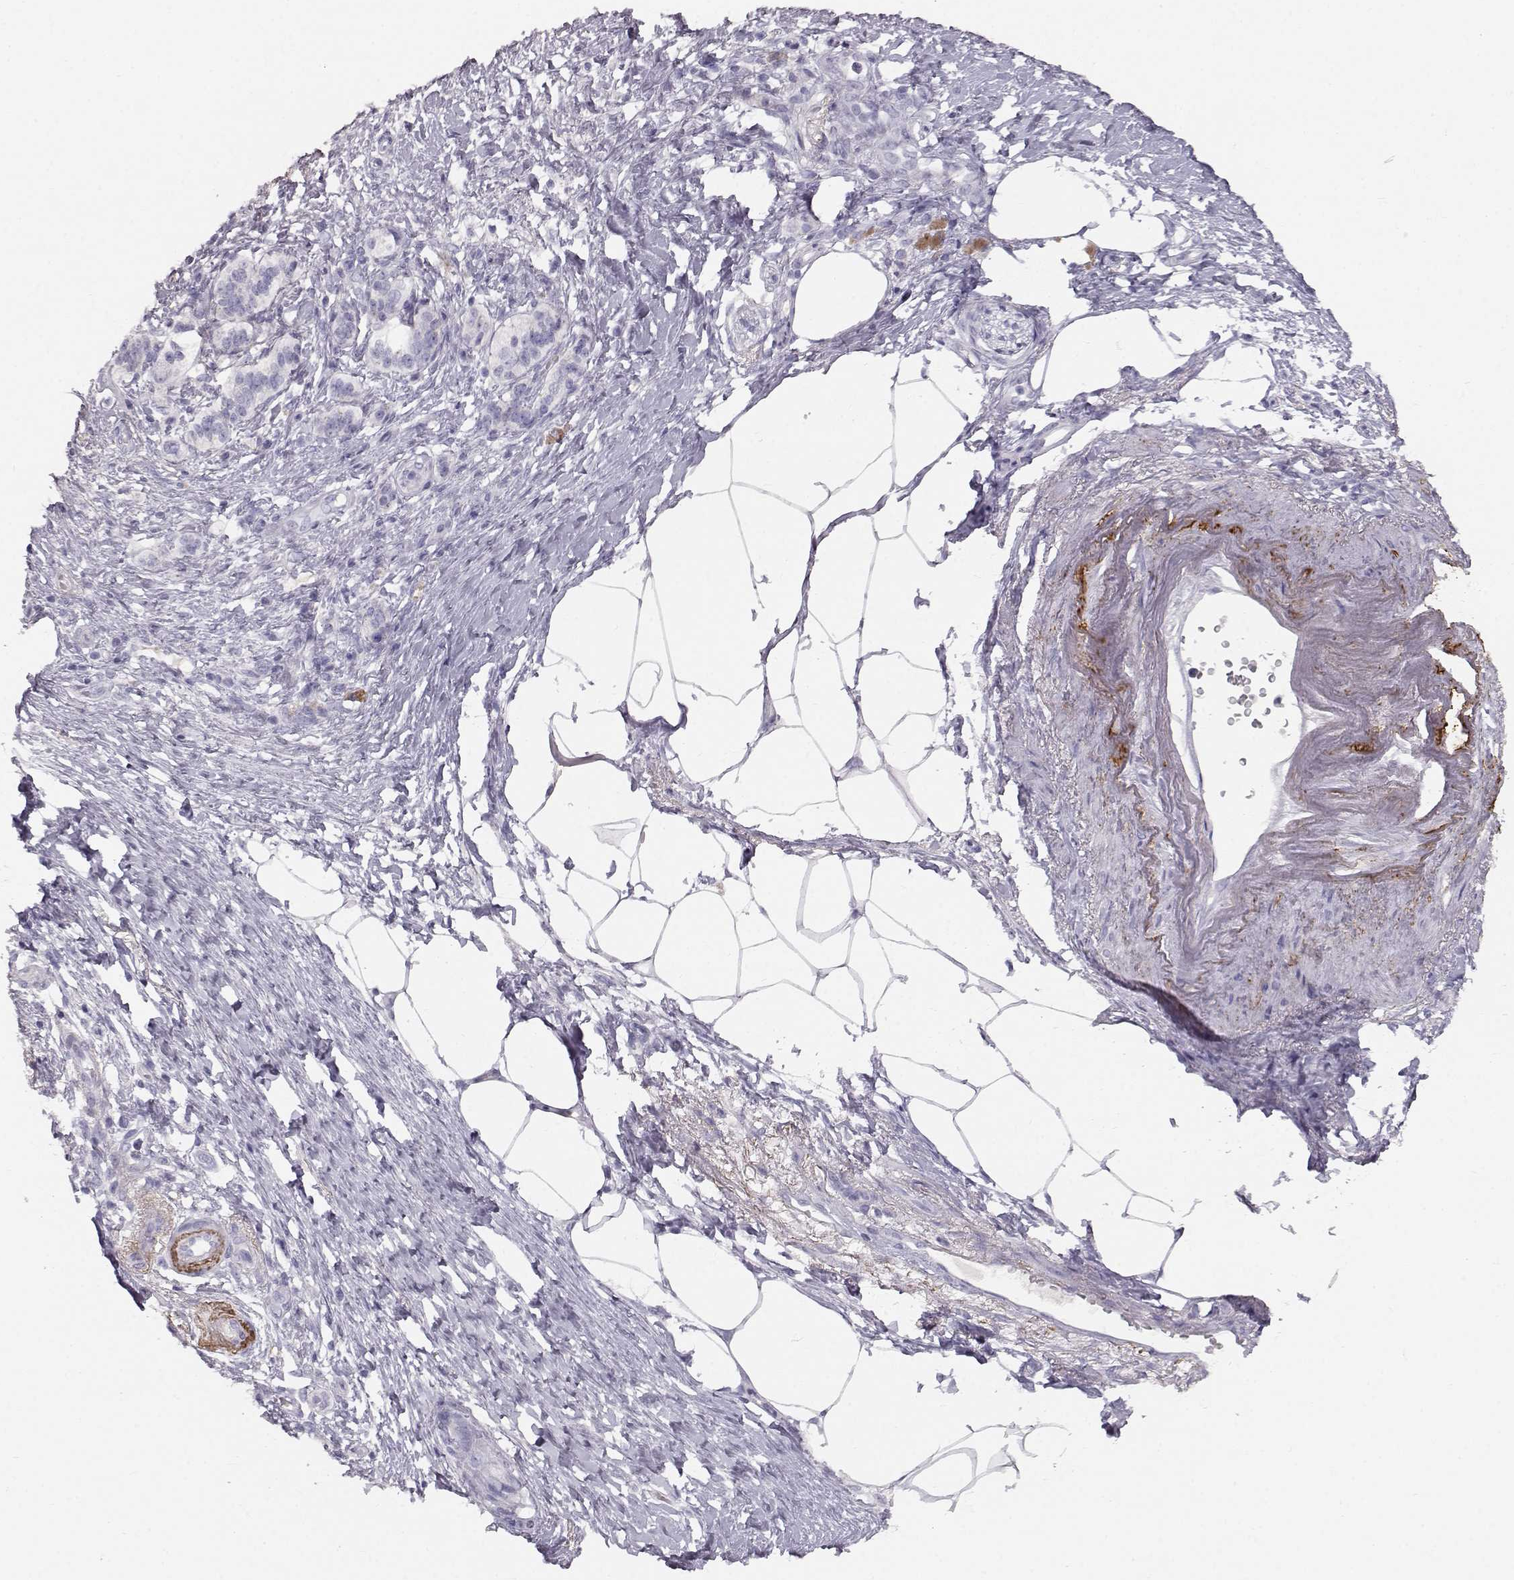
{"staining": {"intensity": "negative", "quantity": "none", "location": "none"}, "tissue": "pancreatic cancer", "cell_type": "Tumor cells", "image_type": "cancer", "snomed": [{"axis": "morphology", "description": "Adenocarcinoma, NOS"}, {"axis": "topography", "description": "Pancreas"}], "caption": "An image of human adenocarcinoma (pancreatic) is negative for staining in tumor cells. (DAB immunohistochemistry with hematoxylin counter stain).", "gene": "KRTAP16-1", "patient": {"sex": "female", "age": 72}}